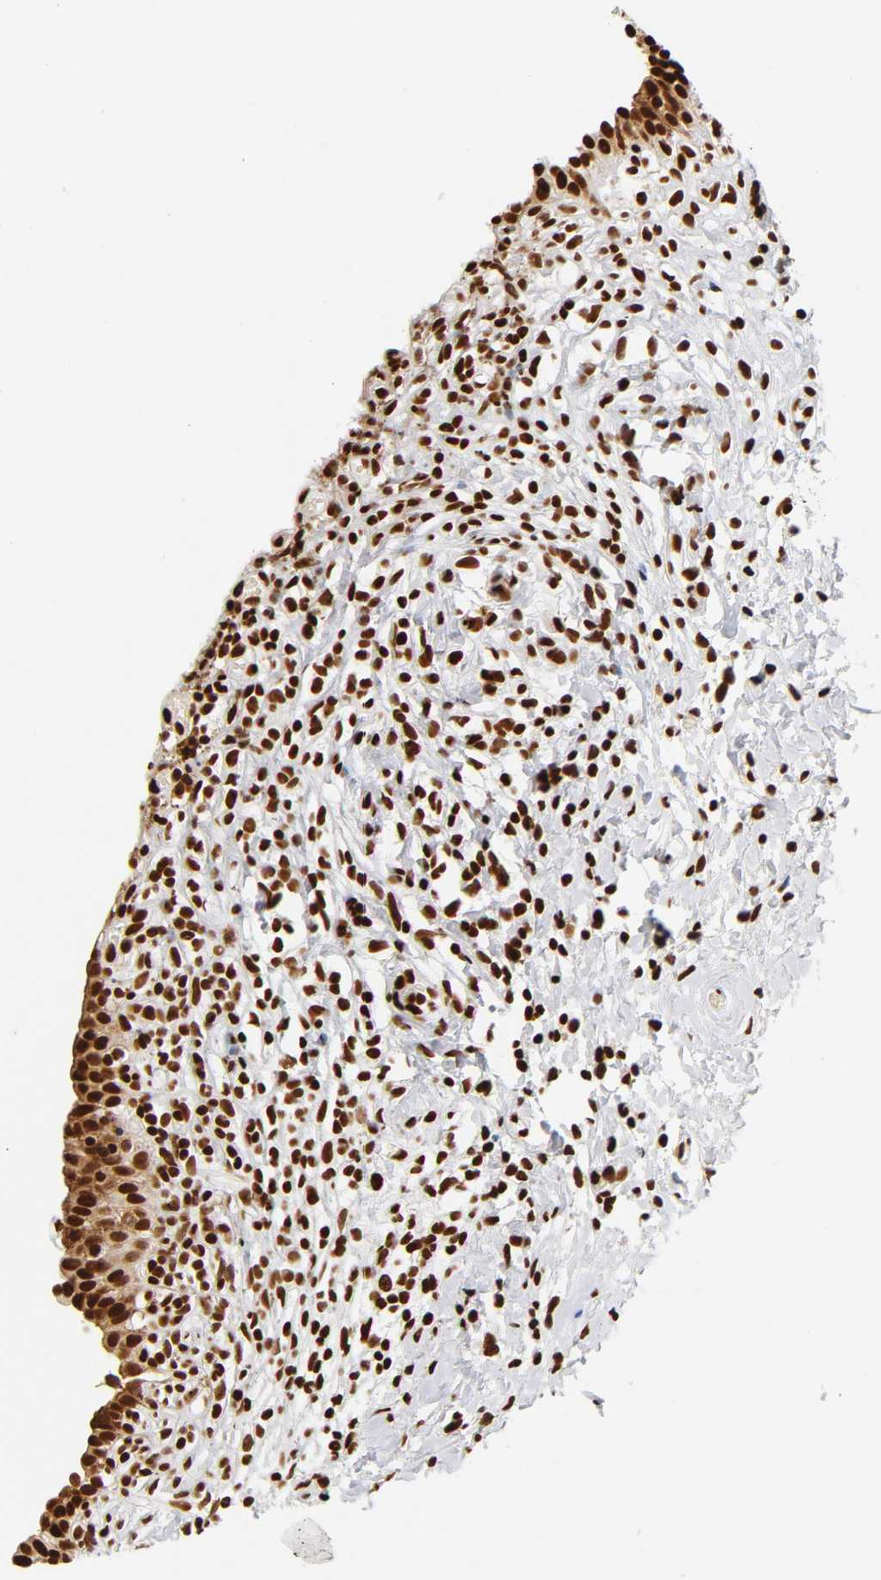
{"staining": {"intensity": "strong", "quantity": ">75%", "location": "nuclear"}, "tissue": "urinary bladder", "cell_type": "Urothelial cells", "image_type": "normal", "snomed": [{"axis": "morphology", "description": "Normal tissue, NOS"}, {"axis": "topography", "description": "Urinary bladder"}], "caption": "Urothelial cells display high levels of strong nuclear staining in about >75% of cells in benign urinary bladder.", "gene": "XRCC6", "patient": {"sex": "female", "age": 80}}